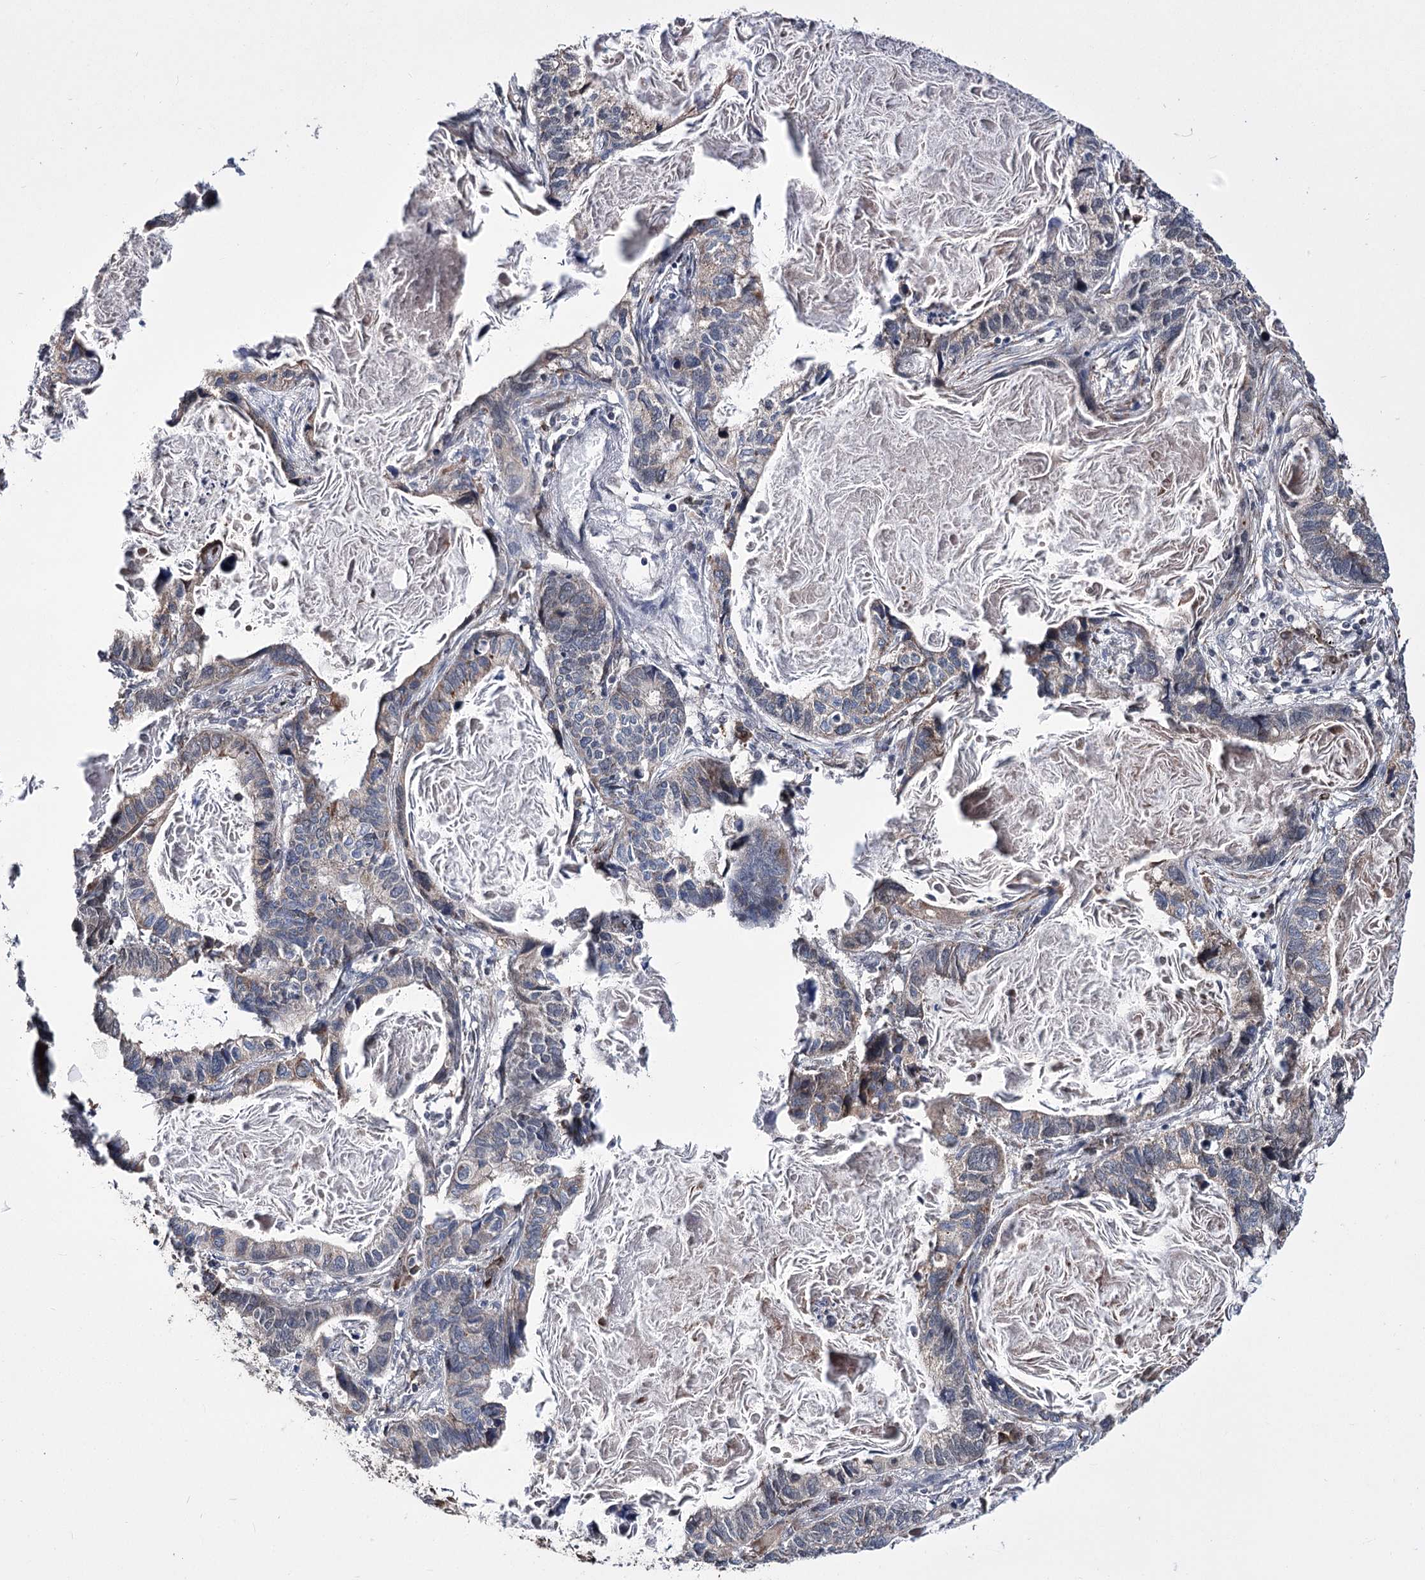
{"staining": {"intensity": "weak", "quantity": "25%-75%", "location": "cytoplasmic/membranous"}, "tissue": "lung cancer", "cell_type": "Tumor cells", "image_type": "cancer", "snomed": [{"axis": "morphology", "description": "Adenocarcinoma, NOS"}, {"axis": "topography", "description": "Lung"}], "caption": "DAB immunohistochemical staining of human lung cancer demonstrates weak cytoplasmic/membranous protein expression in about 25%-75% of tumor cells.", "gene": "PPRC1", "patient": {"sex": "male", "age": 67}}